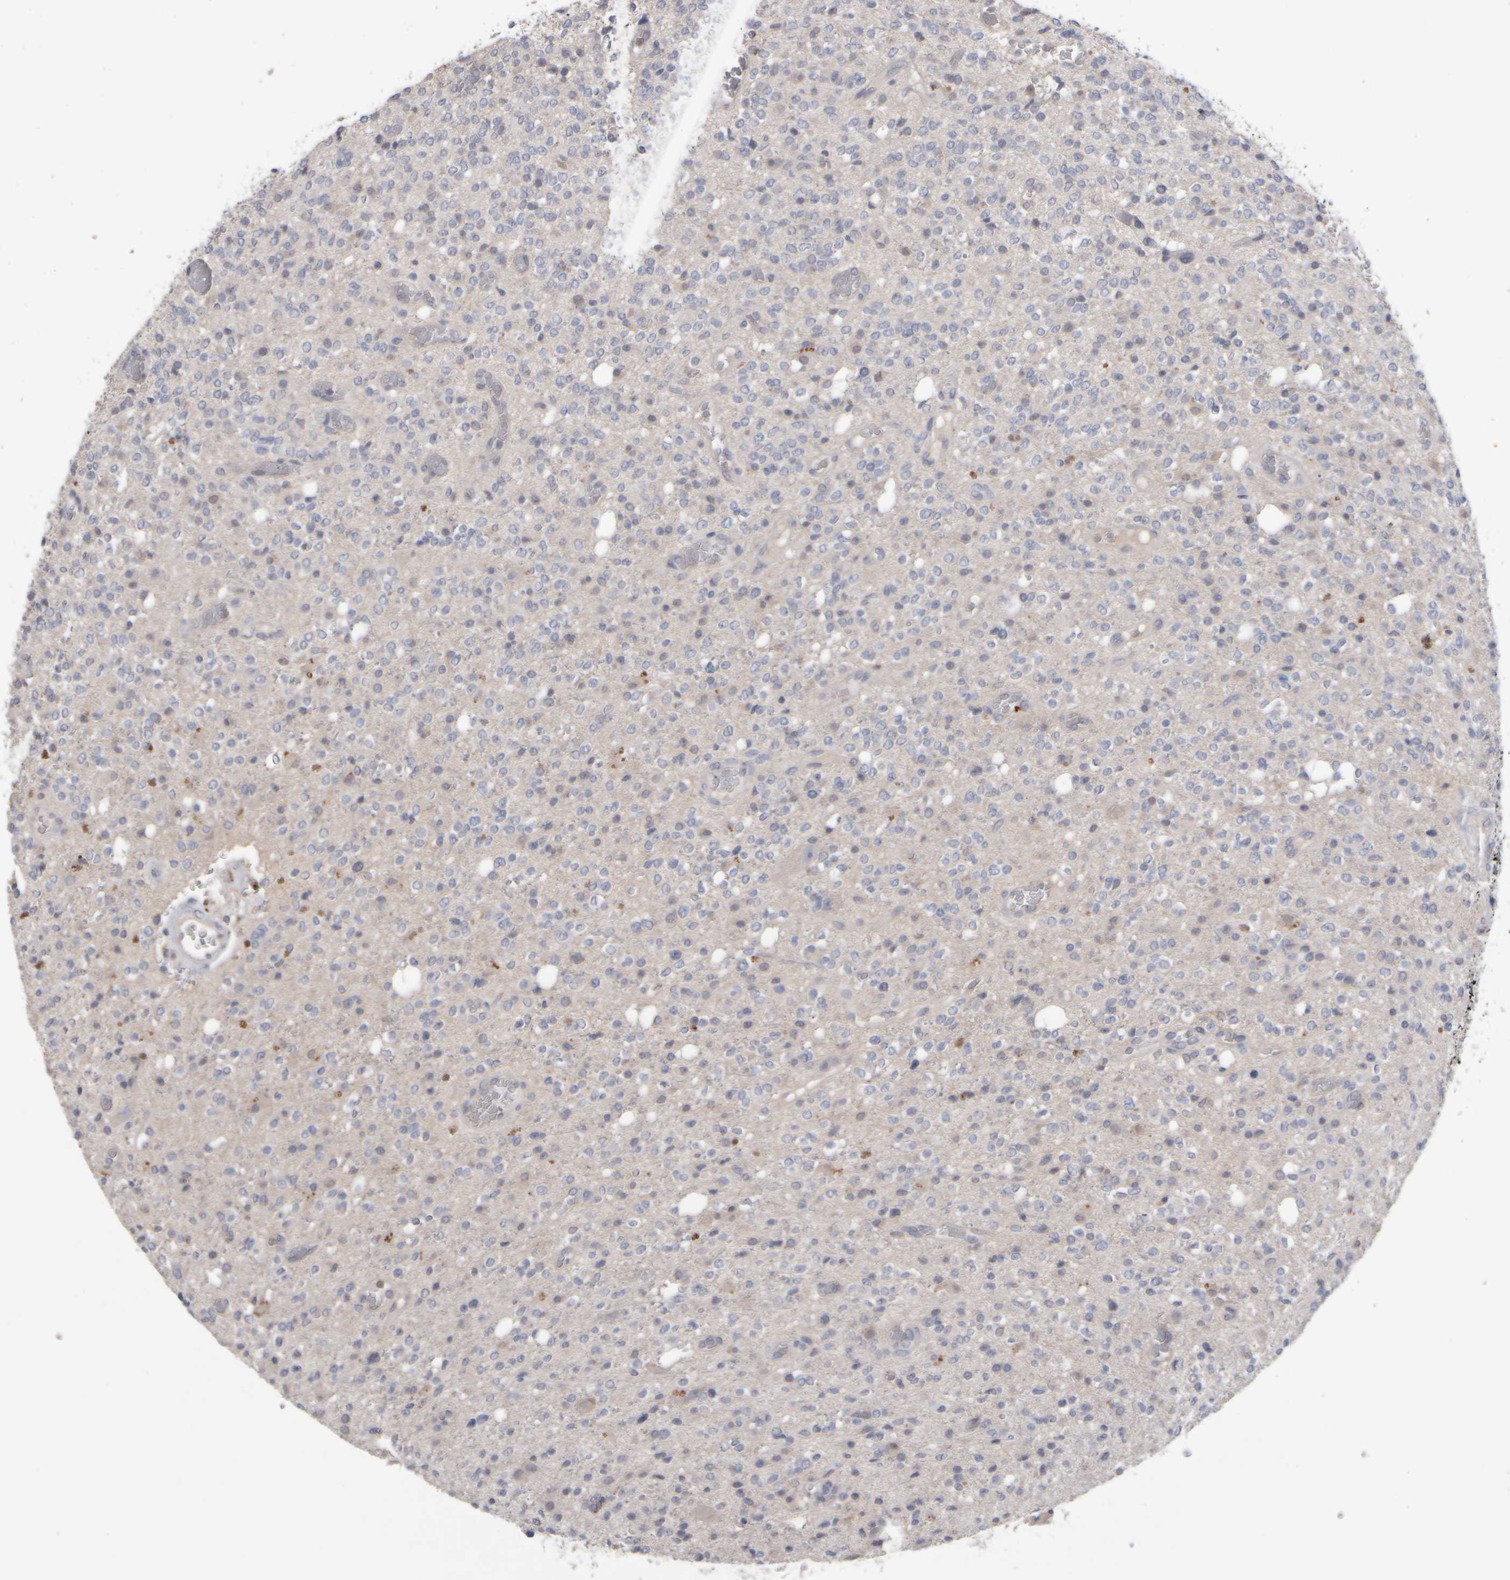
{"staining": {"intensity": "negative", "quantity": "none", "location": "none"}, "tissue": "glioma", "cell_type": "Tumor cells", "image_type": "cancer", "snomed": [{"axis": "morphology", "description": "Glioma, malignant, High grade"}, {"axis": "topography", "description": "Brain"}], "caption": "IHC photomicrograph of human glioma stained for a protein (brown), which shows no expression in tumor cells.", "gene": "EPHX2", "patient": {"sex": "male", "age": 34}}